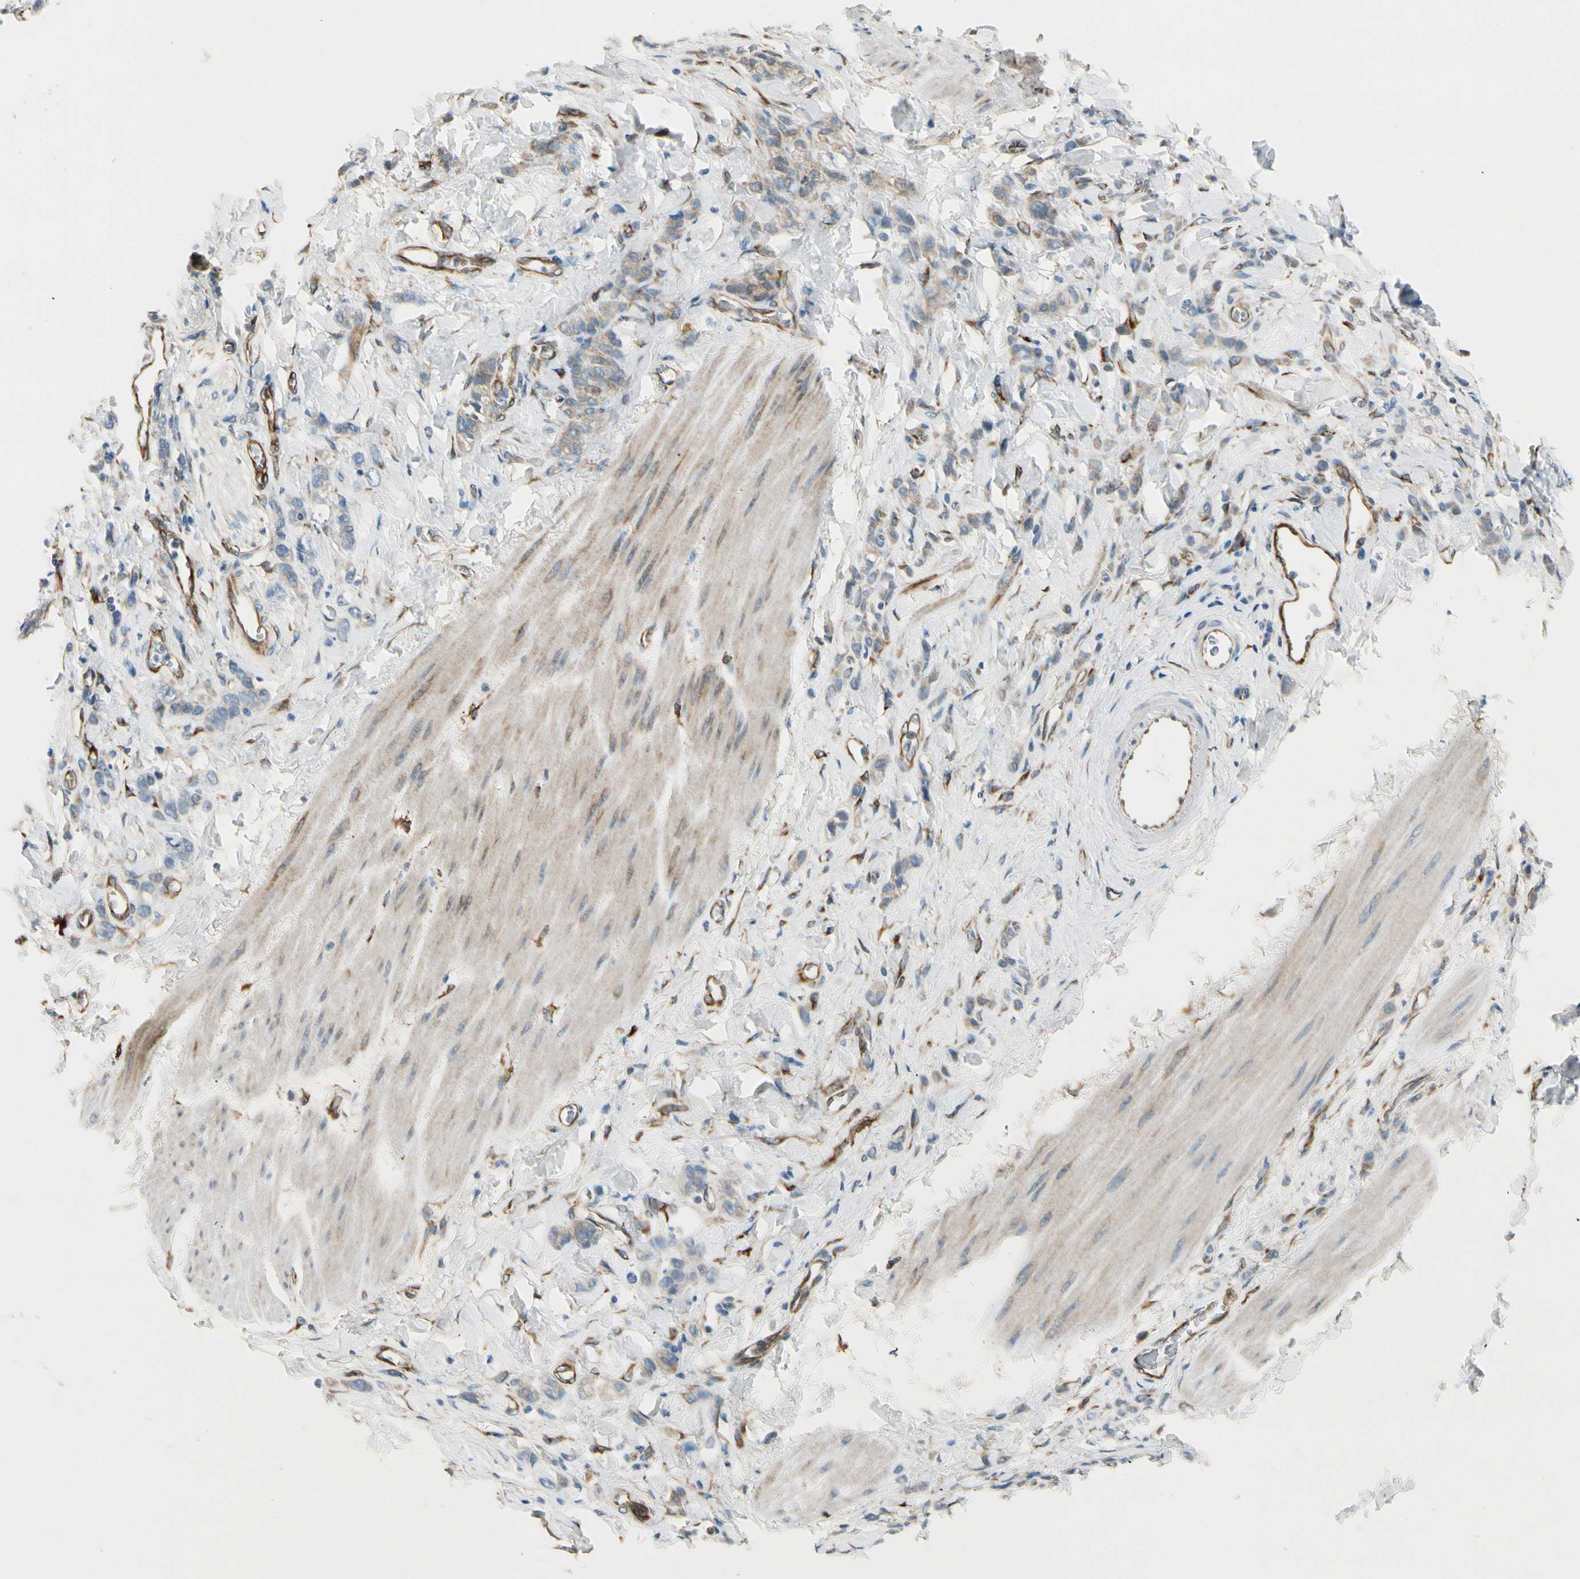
{"staining": {"intensity": "weak", "quantity": ">75%", "location": "cytoplasmic/membranous"}, "tissue": "stomach cancer", "cell_type": "Tumor cells", "image_type": "cancer", "snomed": [{"axis": "morphology", "description": "Adenocarcinoma, NOS"}, {"axis": "topography", "description": "Stomach"}], "caption": "Tumor cells demonstrate low levels of weak cytoplasmic/membranous expression in about >75% of cells in human adenocarcinoma (stomach).", "gene": "FKBP7", "patient": {"sex": "male", "age": 82}}